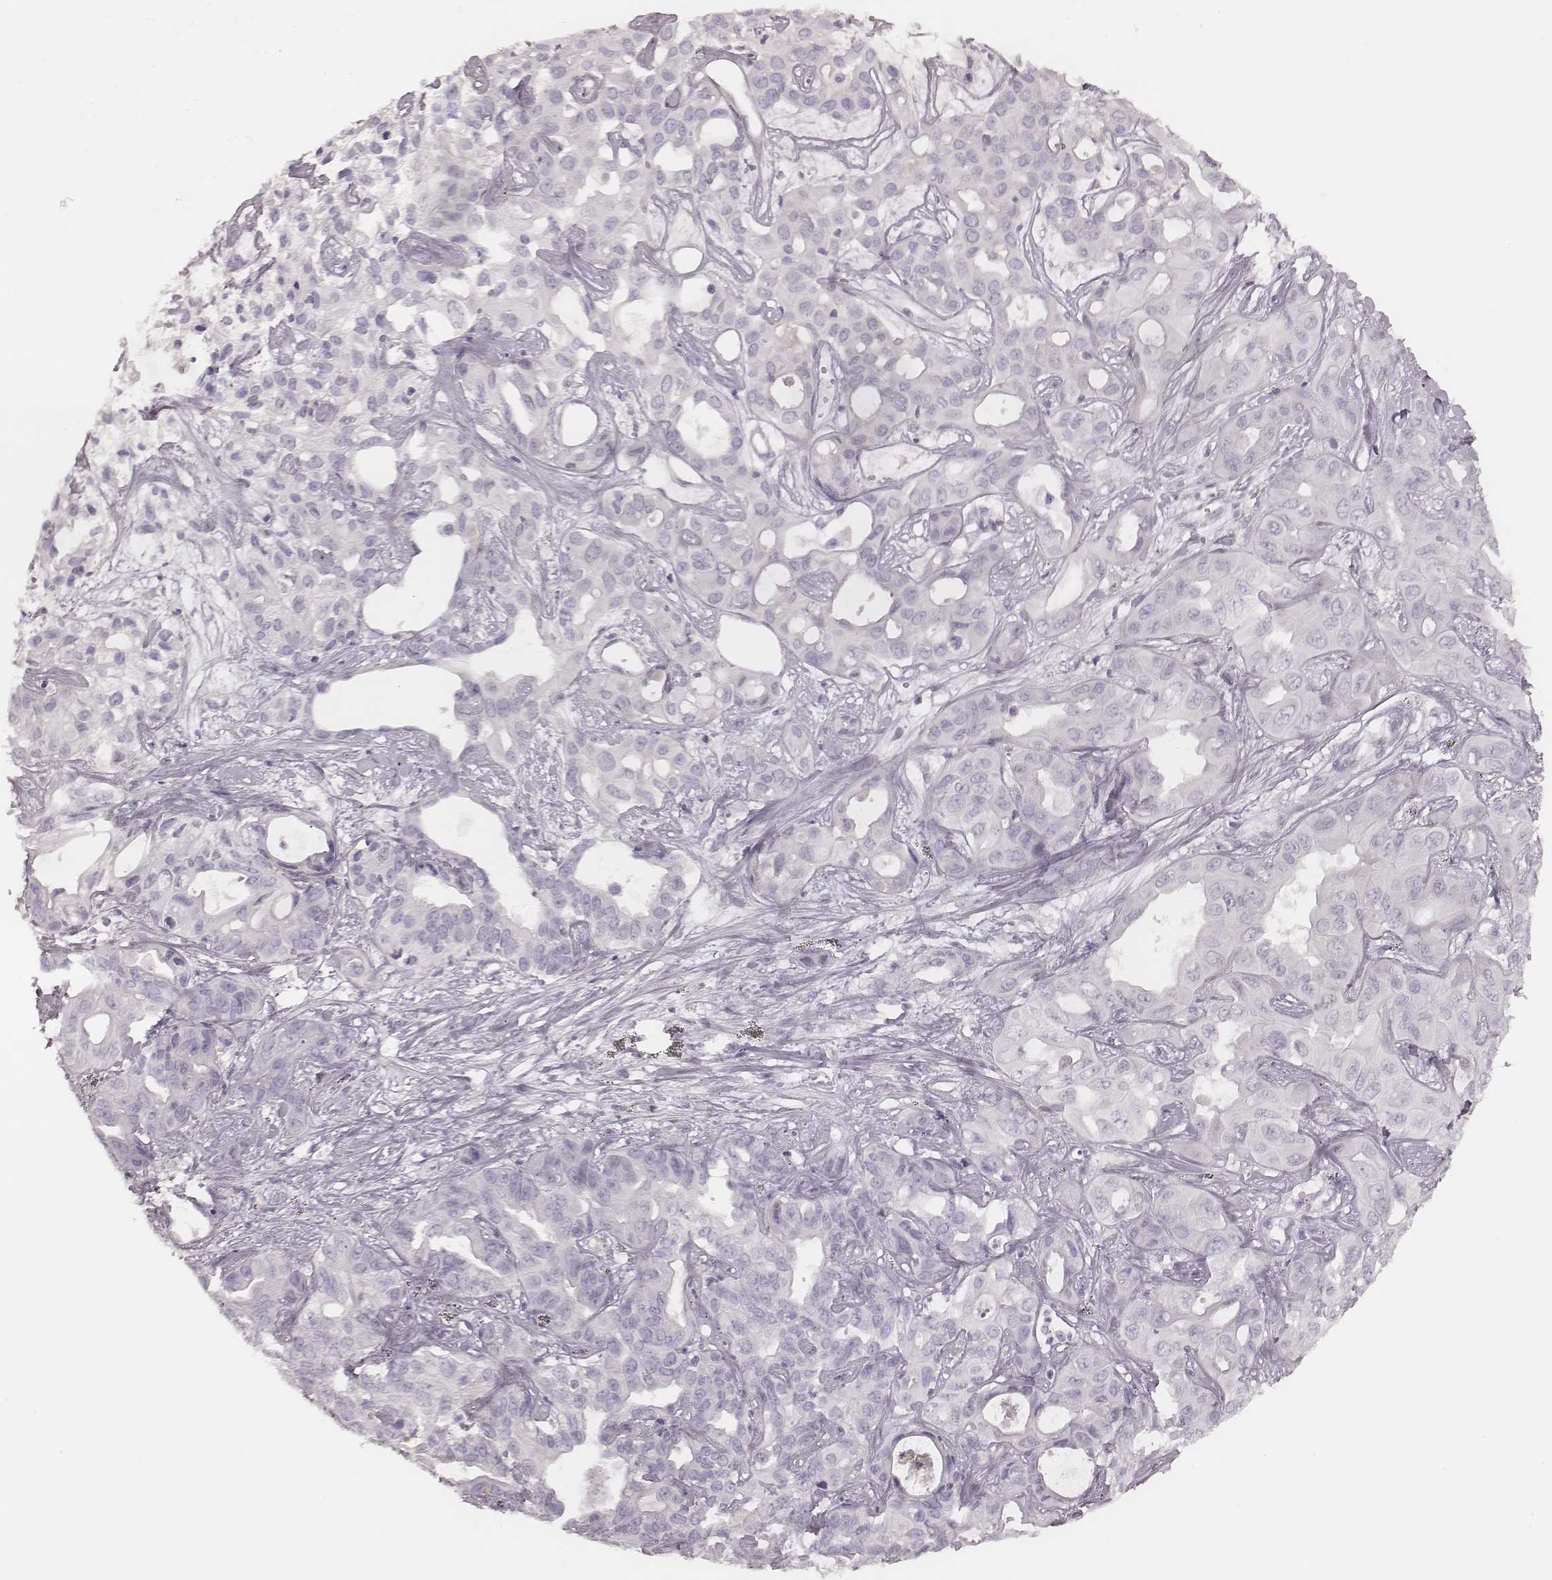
{"staining": {"intensity": "negative", "quantity": "none", "location": "none"}, "tissue": "liver cancer", "cell_type": "Tumor cells", "image_type": "cancer", "snomed": [{"axis": "morphology", "description": "Cholangiocarcinoma"}, {"axis": "topography", "description": "Liver"}], "caption": "Tumor cells show no significant protein staining in cholangiocarcinoma (liver).", "gene": "MSX1", "patient": {"sex": "female", "age": 60}}